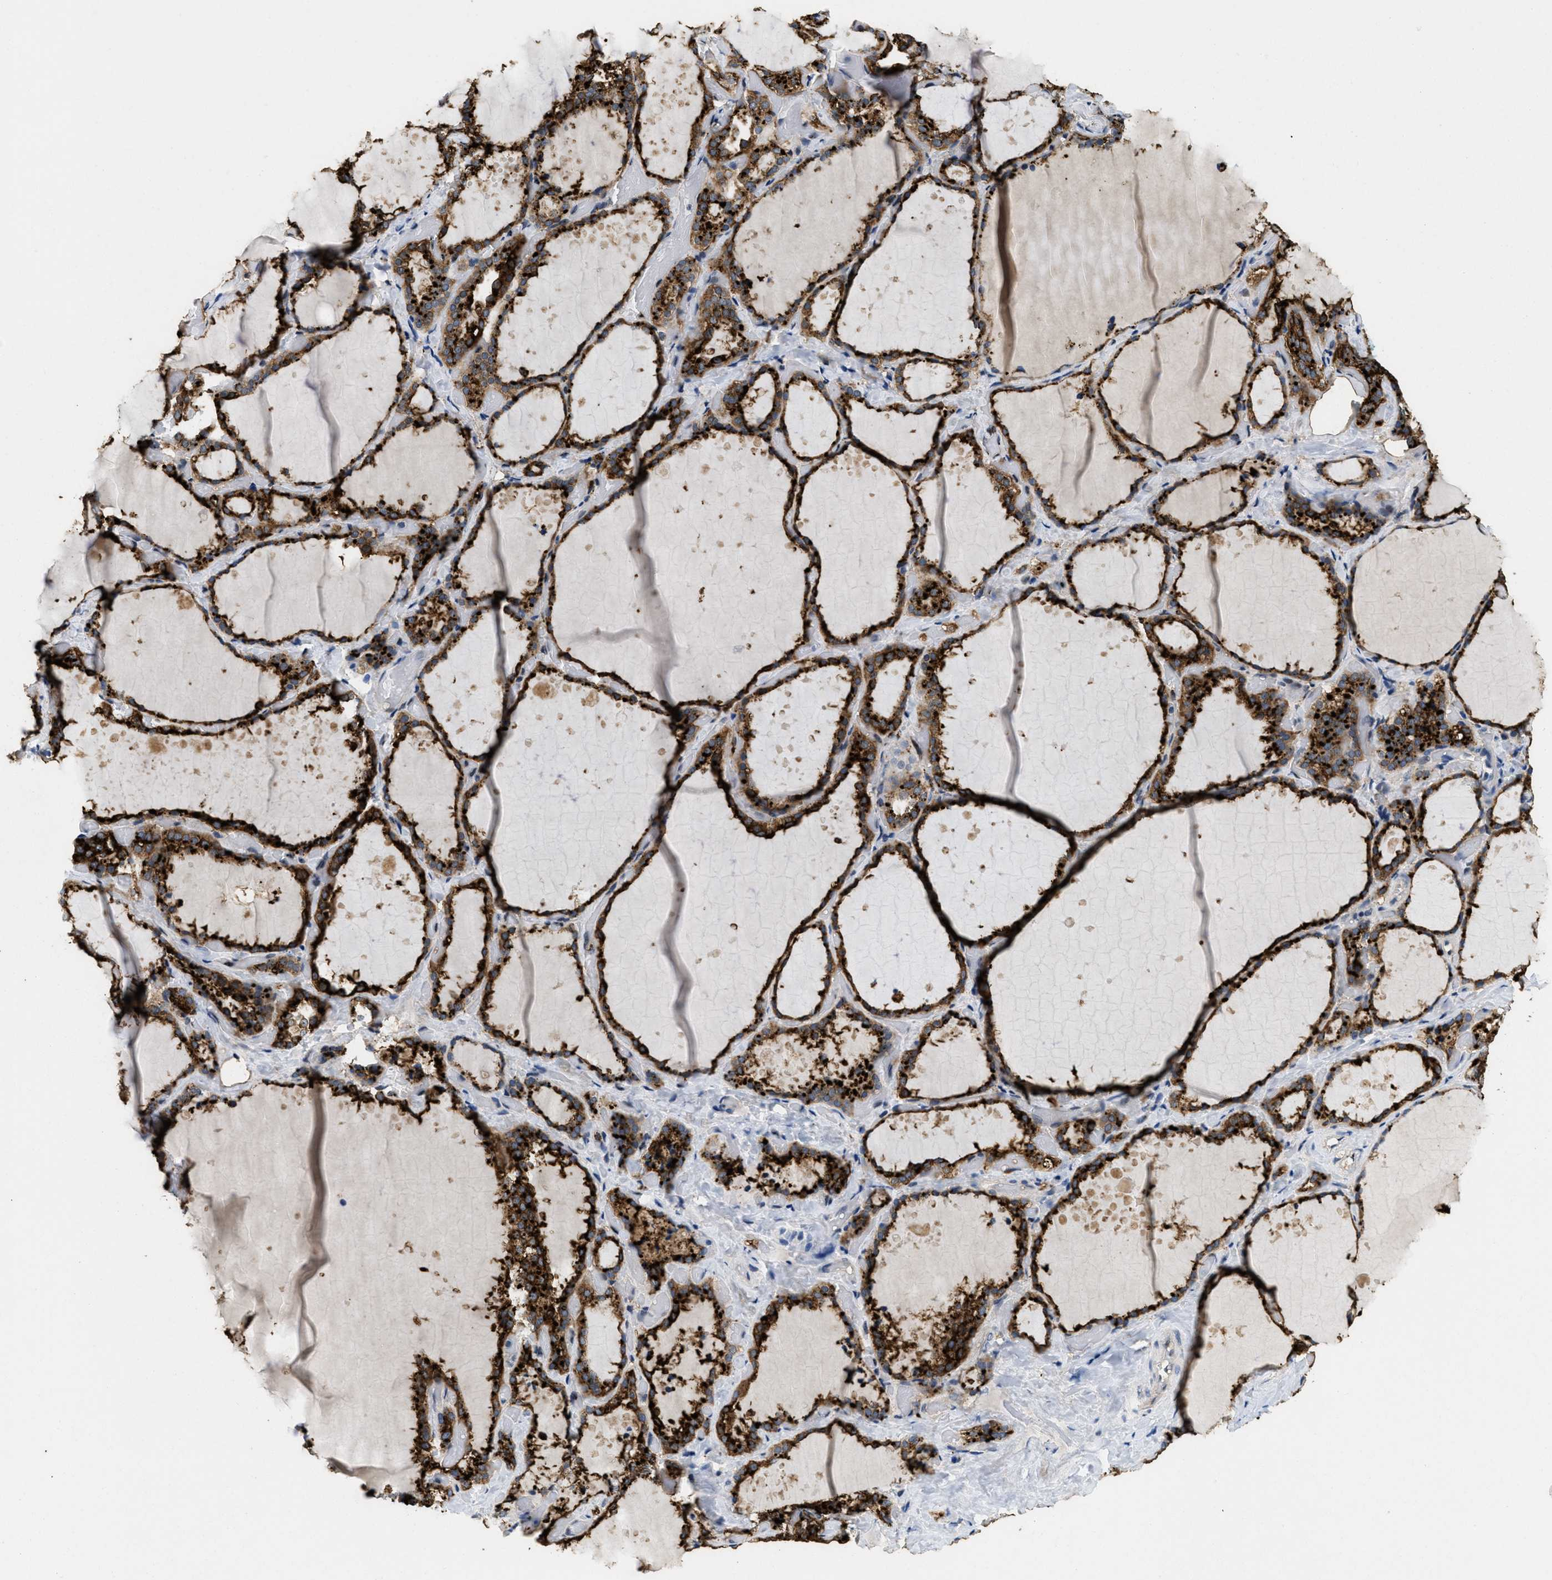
{"staining": {"intensity": "strong", "quantity": ">75%", "location": "cytoplasmic/membranous"}, "tissue": "thyroid gland", "cell_type": "Glandular cells", "image_type": "normal", "snomed": [{"axis": "morphology", "description": "Normal tissue, NOS"}, {"axis": "topography", "description": "Thyroid gland"}], "caption": "Unremarkable thyroid gland demonstrates strong cytoplasmic/membranous staining in about >75% of glandular cells, visualized by immunohistochemistry.", "gene": "BMPR2", "patient": {"sex": "female", "age": 44}}